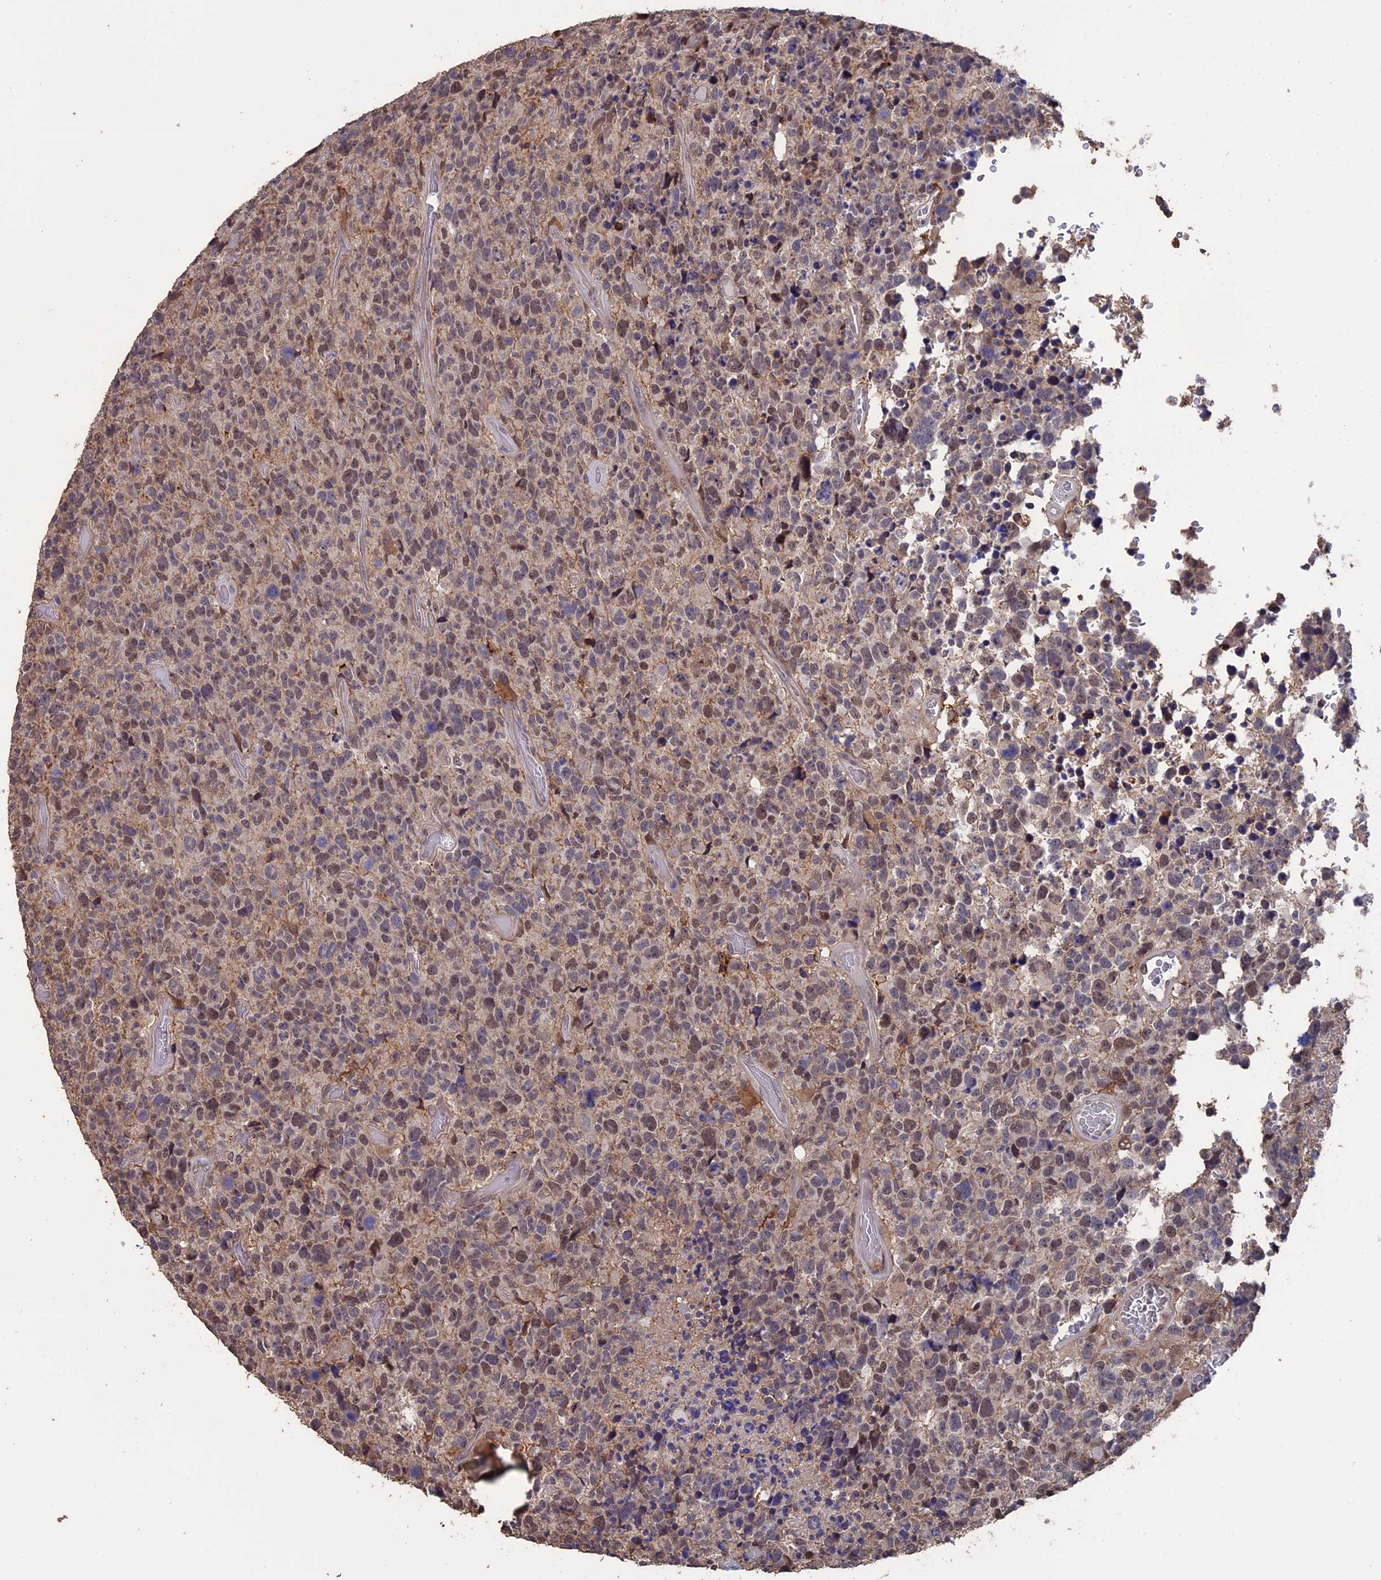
{"staining": {"intensity": "negative", "quantity": "none", "location": "none"}, "tissue": "glioma", "cell_type": "Tumor cells", "image_type": "cancer", "snomed": [{"axis": "morphology", "description": "Glioma, malignant, High grade"}, {"axis": "topography", "description": "Brain"}], "caption": "This is an IHC photomicrograph of malignant high-grade glioma. There is no positivity in tumor cells.", "gene": "MYBL2", "patient": {"sex": "male", "age": 69}}